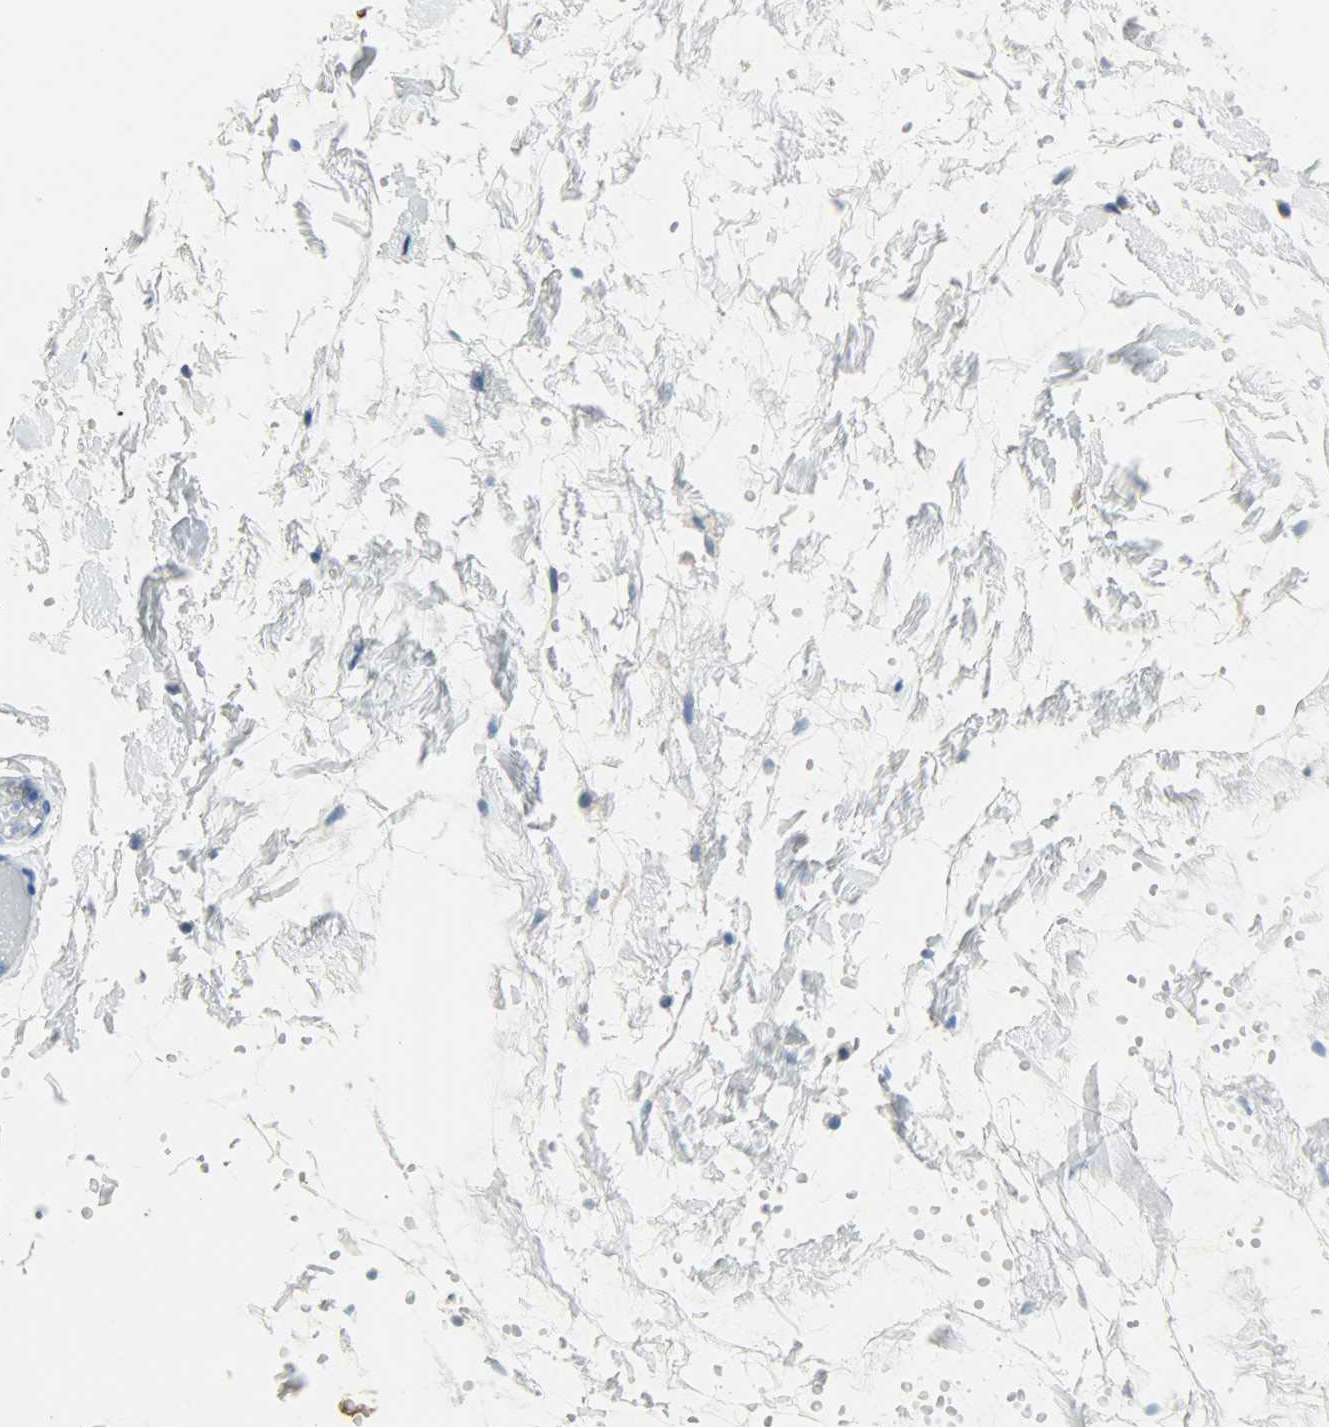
{"staining": {"intensity": "strong", "quantity": ">75%", "location": "cytoplasmic/membranous"}, "tissue": "salivary gland", "cell_type": "Glandular cells", "image_type": "normal", "snomed": [{"axis": "morphology", "description": "Normal tissue, NOS"}, {"axis": "topography", "description": "Salivary gland"}], "caption": "DAB immunohistochemical staining of normal salivary gland shows strong cytoplasmic/membranous protein positivity in approximately >75% of glandular cells.", "gene": "PROM1", "patient": {"sex": "male", "age": 54}}